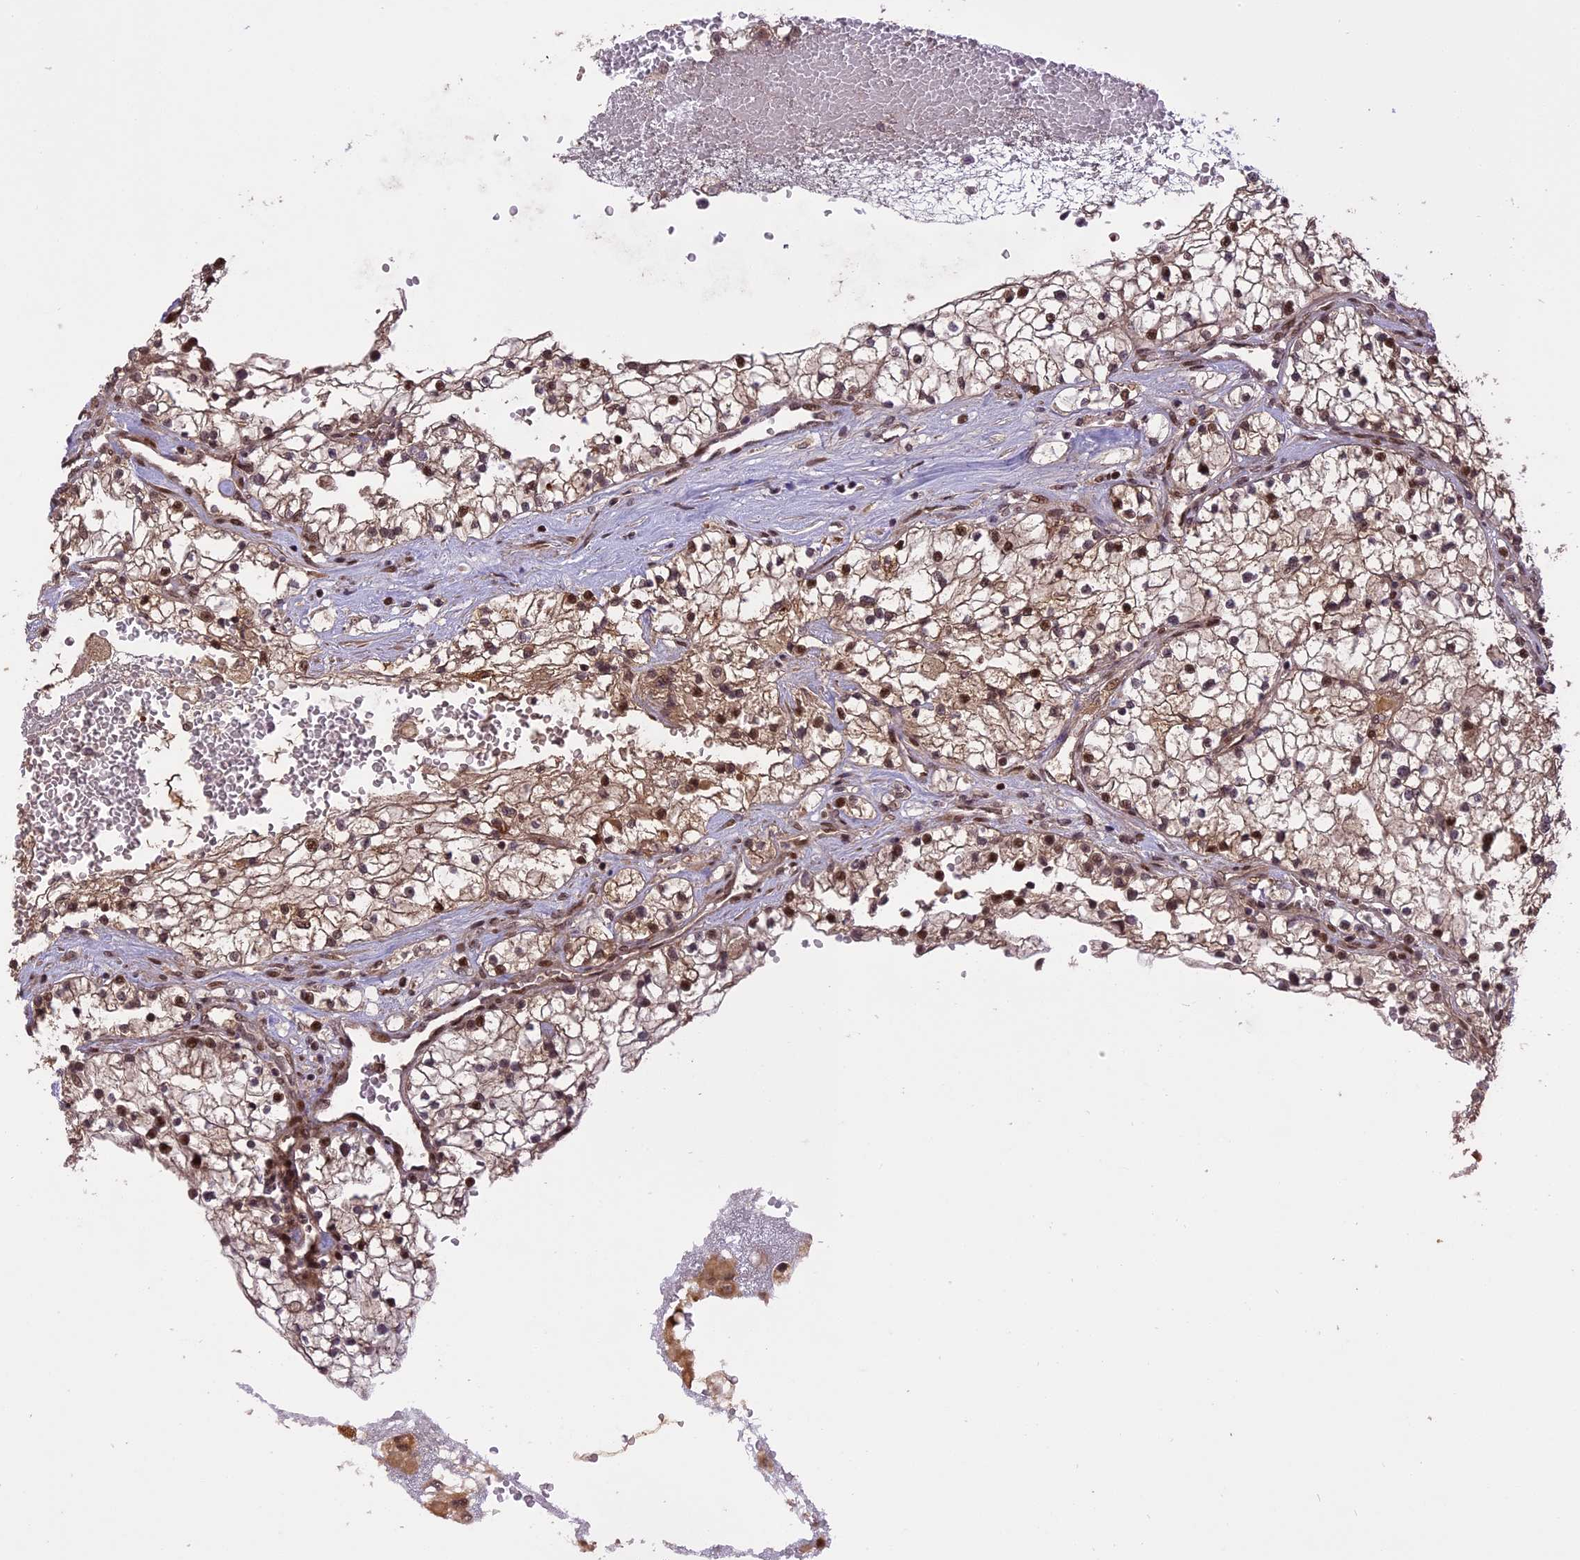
{"staining": {"intensity": "moderate", "quantity": ">75%", "location": "cytoplasmic/membranous,nuclear"}, "tissue": "renal cancer", "cell_type": "Tumor cells", "image_type": "cancer", "snomed": [{"axis": "morphology", "description": "Normal tissue, NOS"}, {"axis": "morphology", "description": "Adenocarcinoma, NOS"}, {"axis": "topography", "description": "Kidney"}], "caption": "This image demonstrates immunohistochemistry staining of human adenocarcinoma (renal), with medium moderate cytoplasmic/membranous and nuclear expression in approximately >75% of tumor cells.", "gene": "PRELID2", "patient": {"sex": "male", "age": 68}}